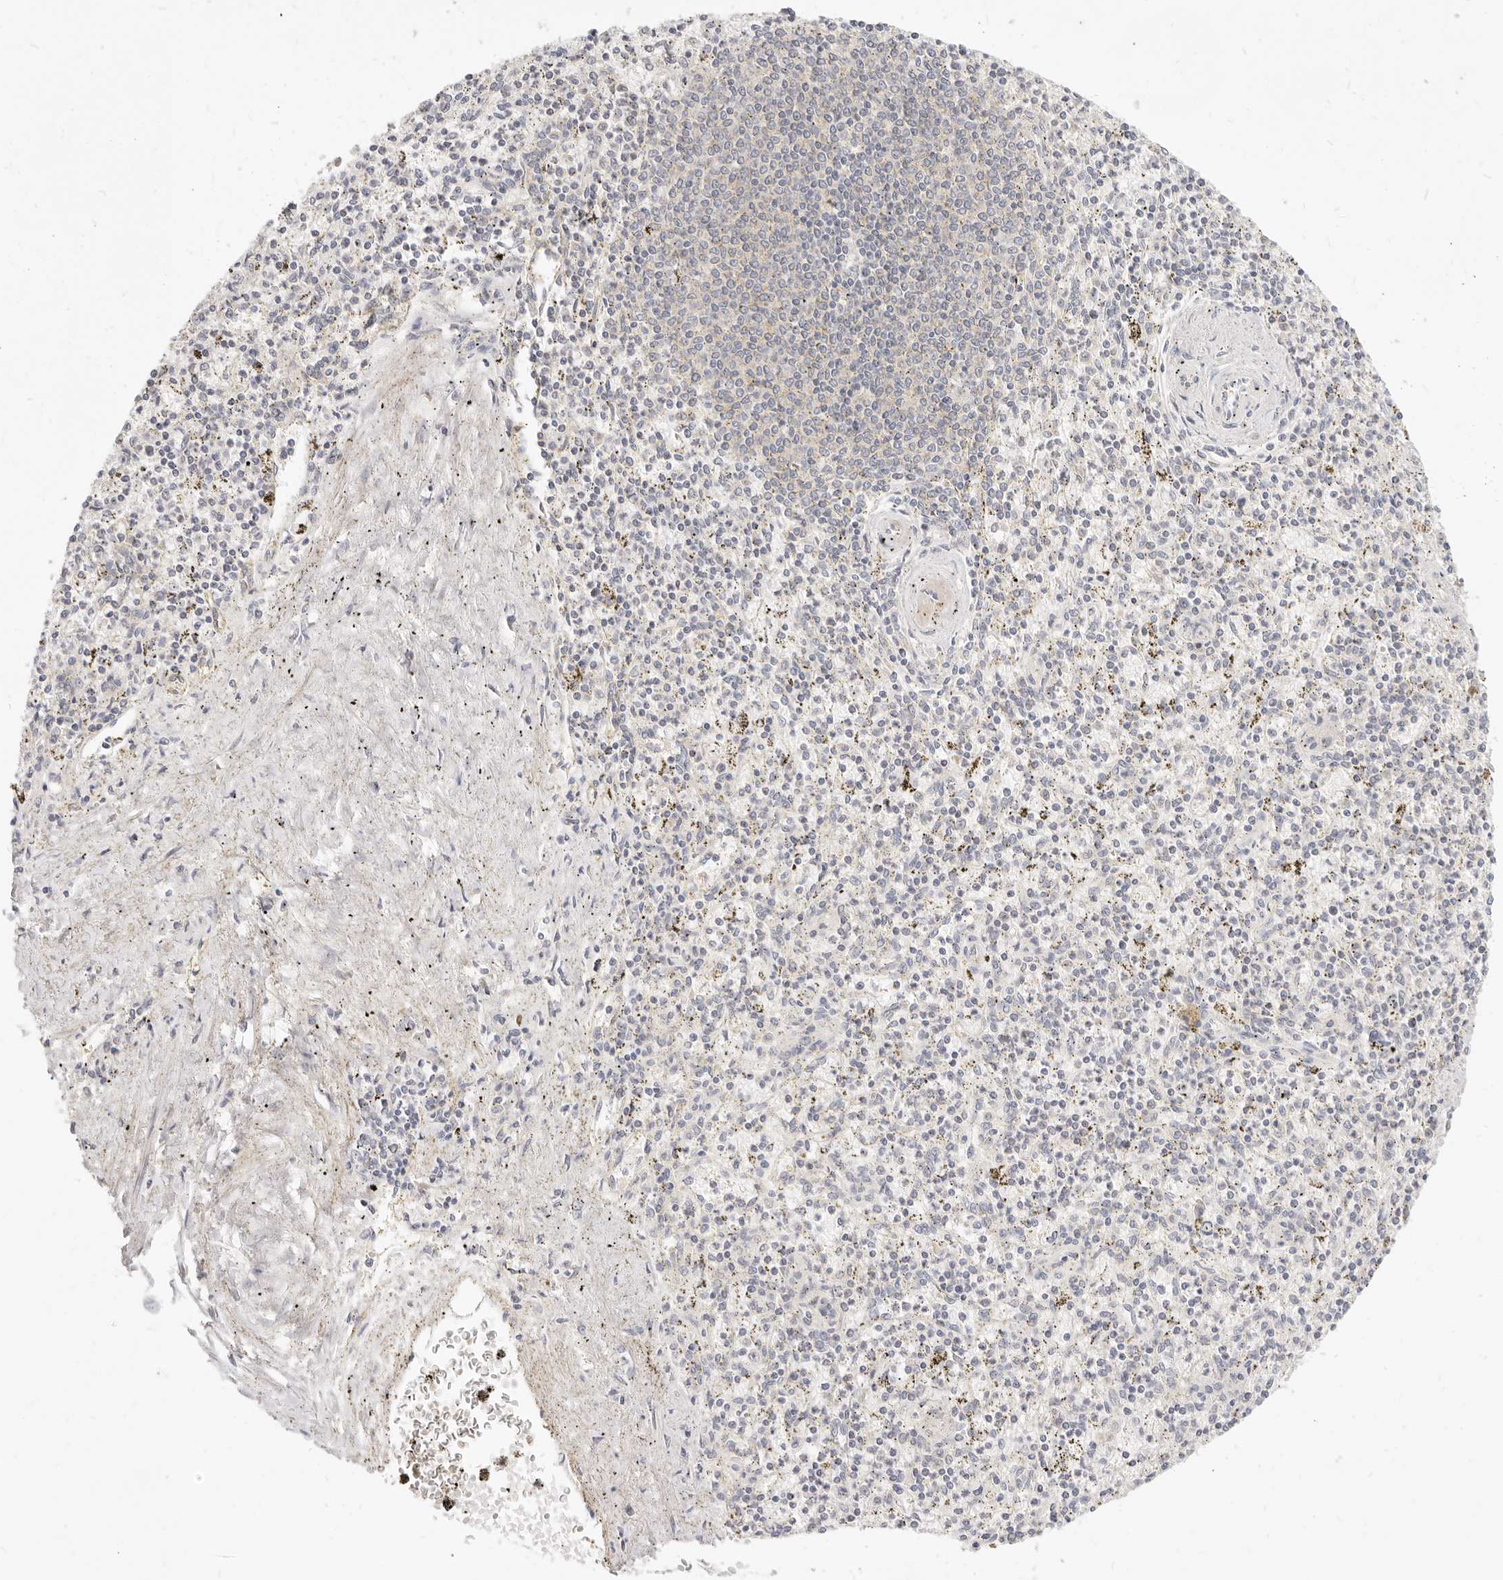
{"staining": {"intensity": "negative", "quantity": "none", "location": "none"}, "tissue": "spleen", "cell_type": "Cells in red pulp", "image_type": "normal", "snomed": [{"axis": "morphology", "description": "Normal tissue, NOS"}, {"axis": "topography", "description": "Spleen"}], "caption": "Photomicrograph shows no protein positivity in cells in red pulp of unremarkable spleen. (Brightfield microscopy of DAB (3,3'-diaminobenzidine) immunohistochemistry at high magnification).", "gene": "LTB4R2", "patient": {"sex": "male", "age": 72}}